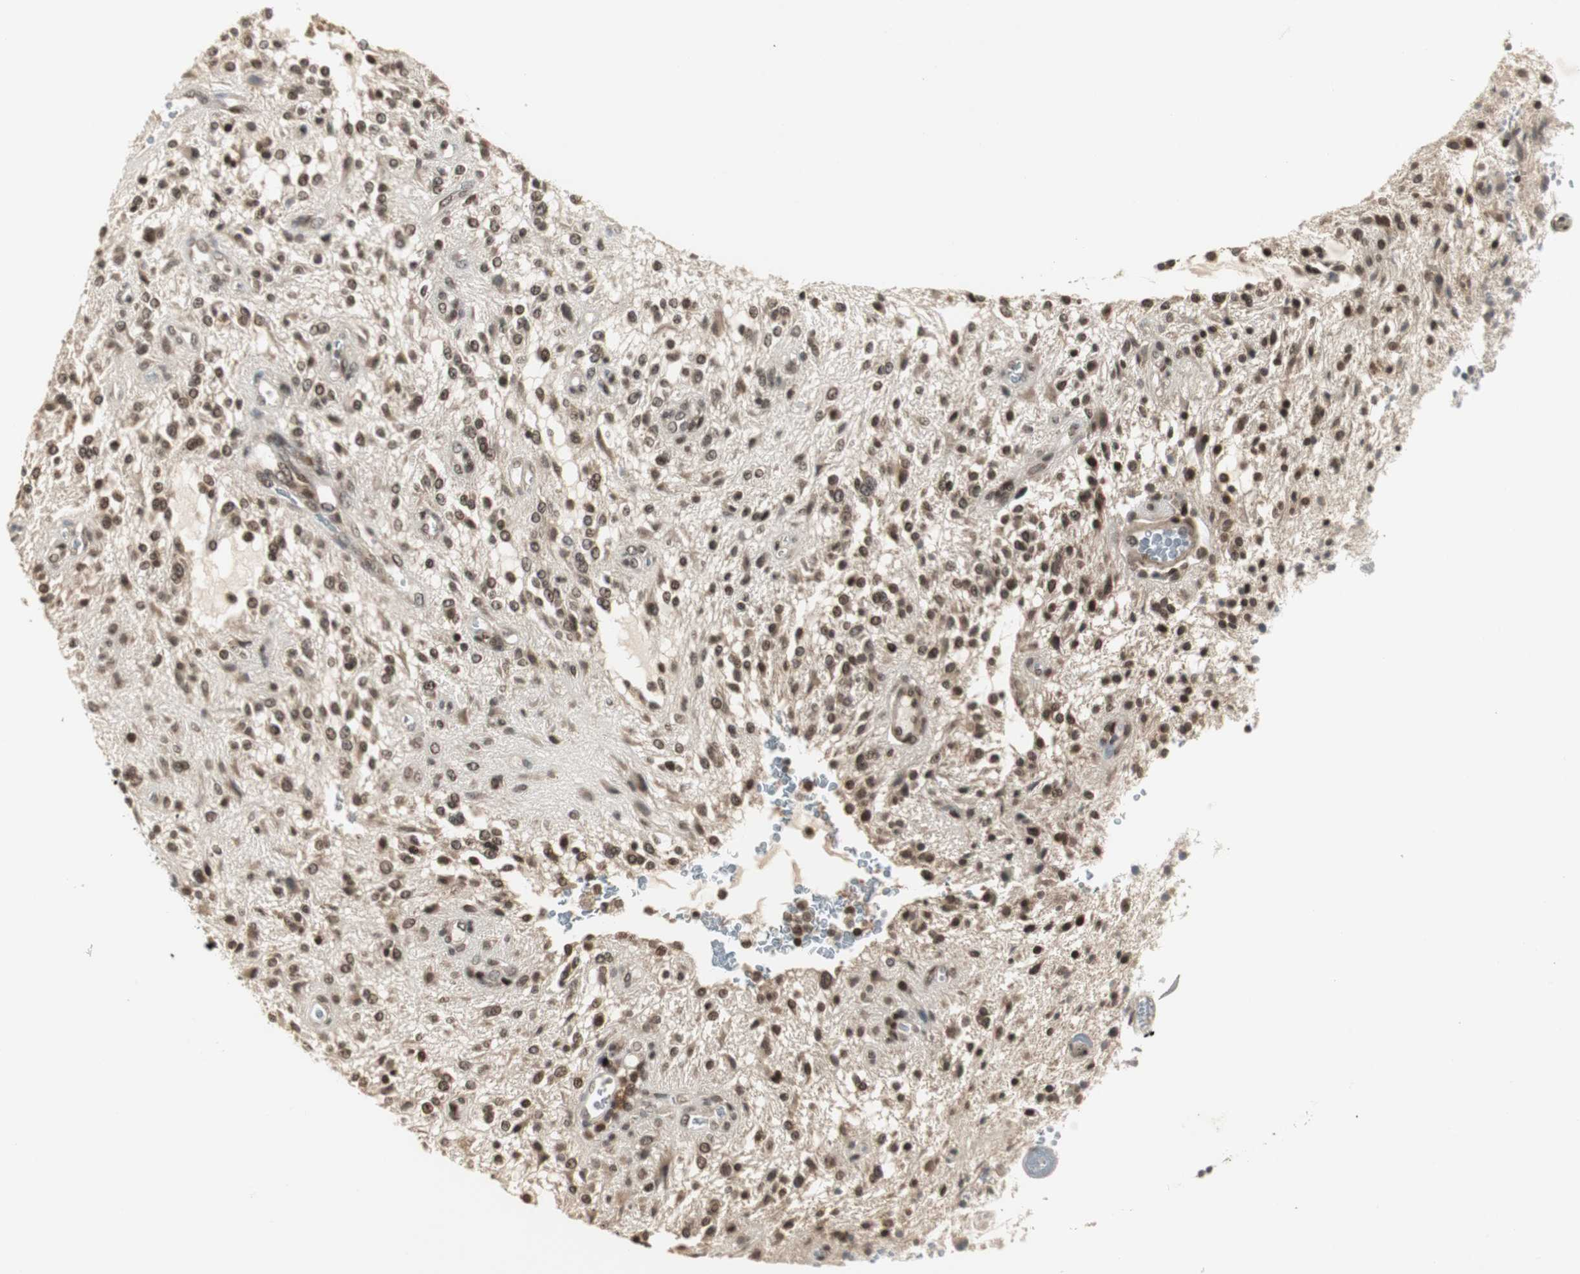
{"staining": {"intensity": "moderate", "quantity": ">75%", "location": "nuclear"}, "tissue": "glioma", "cell_type": "Tumor cells", "image_type": "cancer", "snomed": [{"axis": "morphology", "description": "Glioma, malignant, NOS"}, {"axis": "topography", "description": "Cerebellum"}], "caption": "Human glioma (malignant) stained with a brown dye demonstrates moderate nuclear positive expression in about >75% of tumor cells.", "gene": "MPG", "patient": {"sex": "female", "age": 10}}